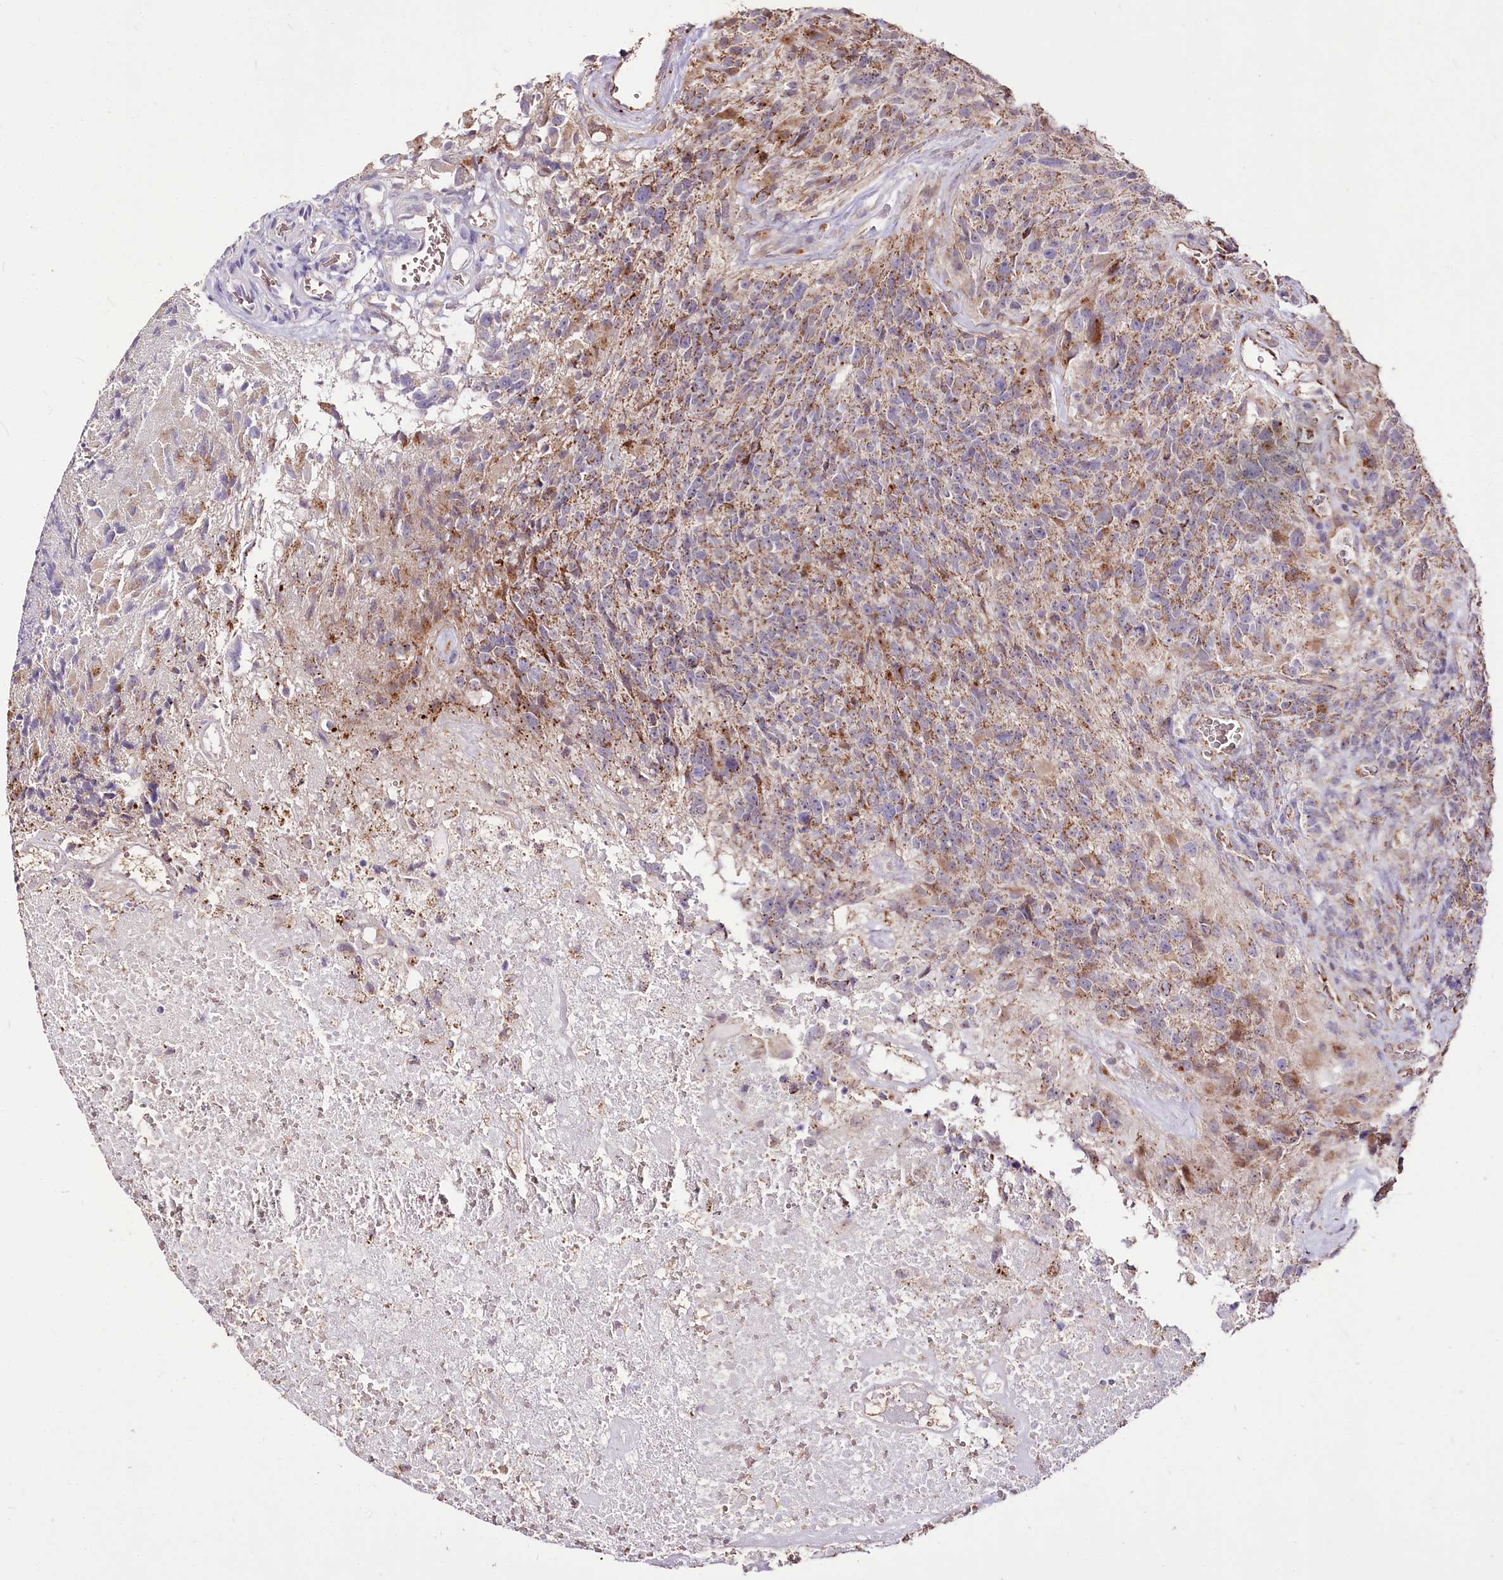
{"staining": {"intensity": "weak", "quantity": "<25%", "location": "cytoplasmic/membranous"}, "tissue": "glioma", "cell_type": "Tumor cells", "image_type": "cancer", "snomed": [{"axis": "morphology", "description": "Glioma, malignant, High grade"}, {"axis": "topography", "description": "Brain"}], "caption": "Tumor cells are negative for brown protein staining in high-grade glioma (malignant). (DAB IHC, high magnification).", "gene": "CARD19", "patient": {"sex": "male", "age": 76}}